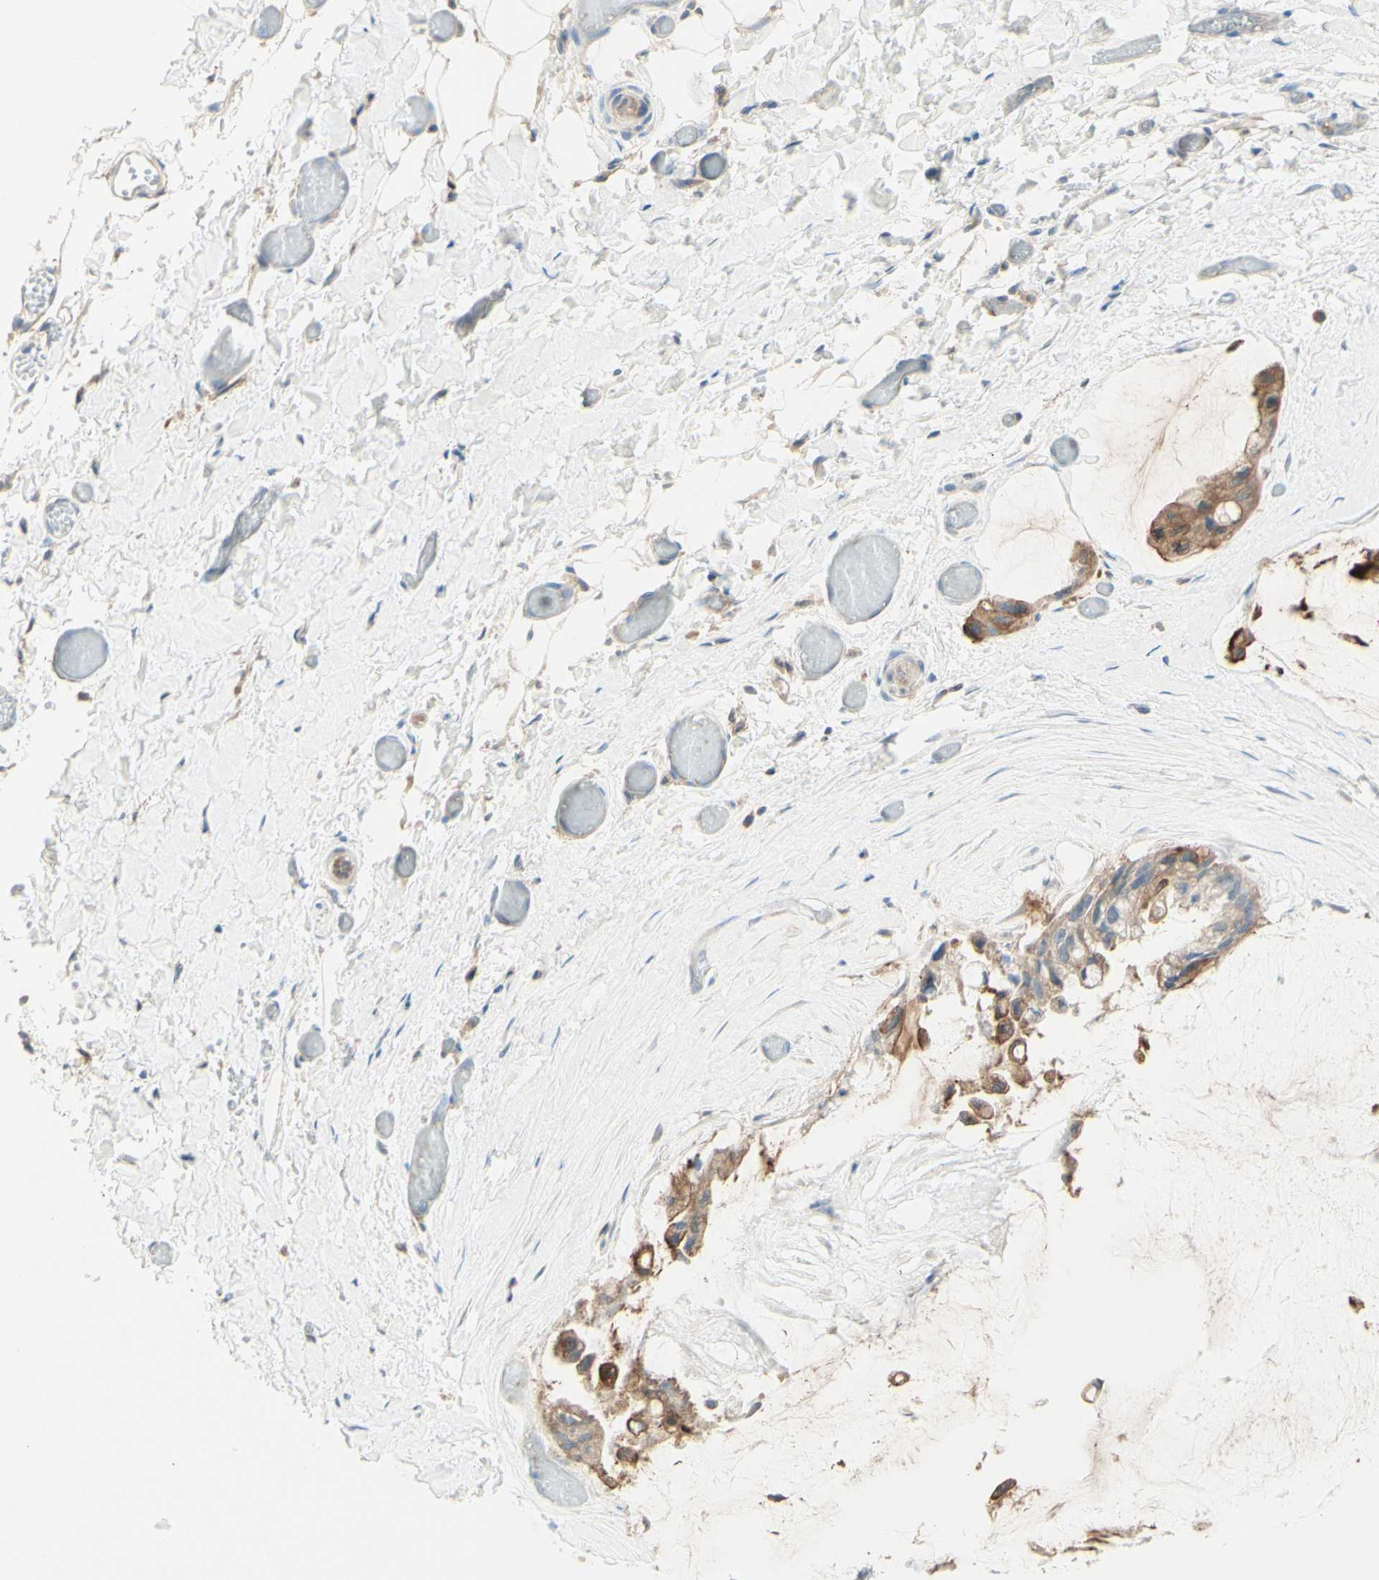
{"staining": {"intensity": "moderate", "quantity": ">75%", "location": "cytoplasmic/membranous"}, "tissue": "ovarian cancer", "cell_type": "Tumor cells", "image_type": "cancer", "snomed": [{"axis": "morphology", "description": "Cystadenocarcinoma, mucinous, NOS"}, {"axis": "topography", "description": "Ovary"}], "caption": "Protein staining shows moderate cytoplasmic/membranous positivity in about >75% of tumor cells in ovarian mucinous cystadenocarcinoma. The staining is performed using DAB (3,3'-diaminobenzidine) brown chromogen to label protein expression. The nuclei are counter-stained blue using hematoxylin.", "gene": "MTM1", "patient": {"sex": "female", "age": 39}}